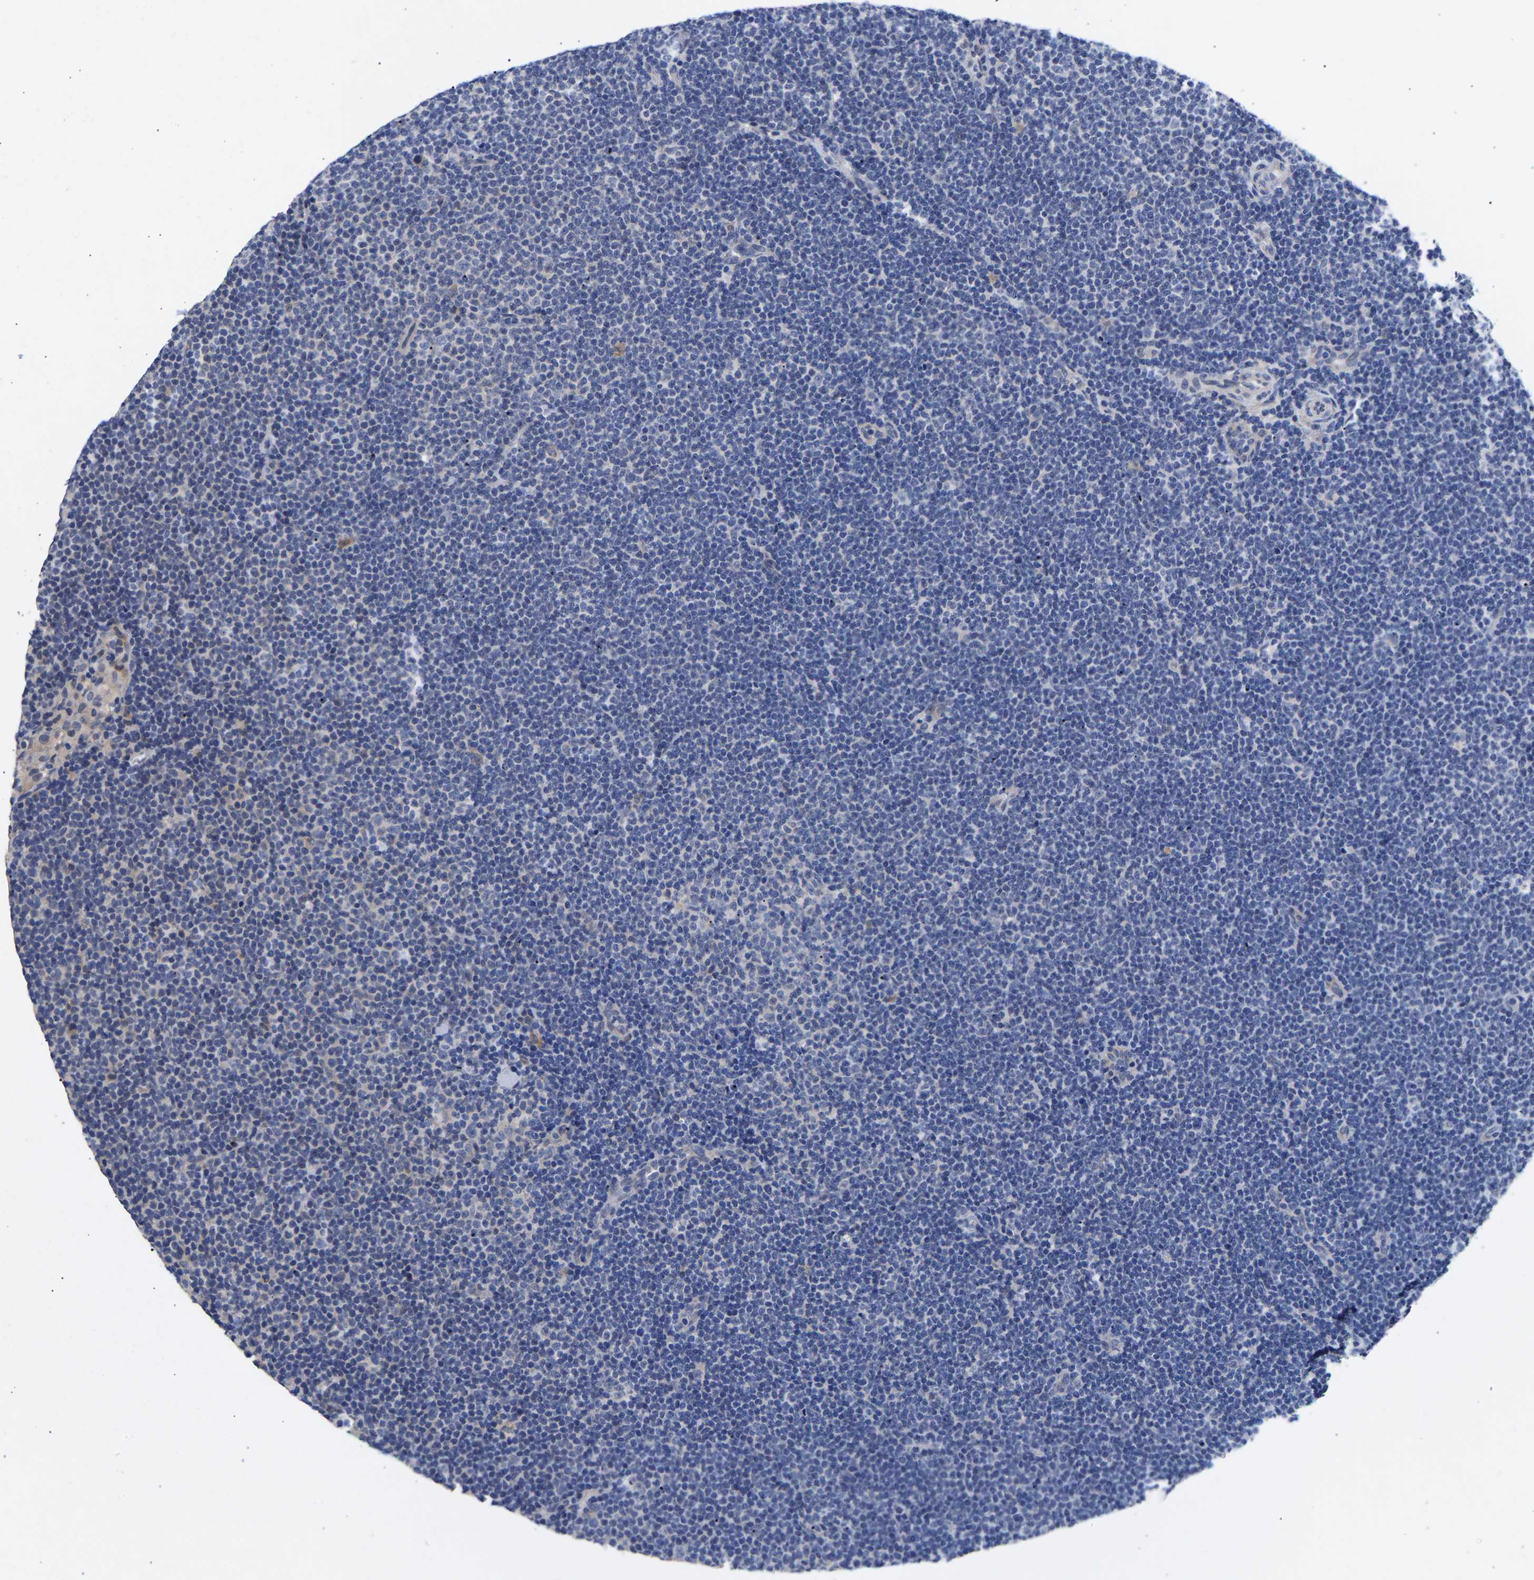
{"staining": {"intensity": "negative", "quantity": "none", "location": "none"}, "tissue": "lymphoma", "cell_type": "Tumor cells", "image_type": "cancer", "snomed": [{"axis": "morphology", "description": "Malignant lymphoma, non-Hodgkin's type, Low grade"}, {"axis": "topography", "description": "Lymph node"}], "caption": "A high-resolution micrograph shows immunohistochemistry staining of lymphoma, which demonstrates no significant expression in tumor cells.", "gene": "CCDC6", "patient": {"sex": "female", "age": 53}}